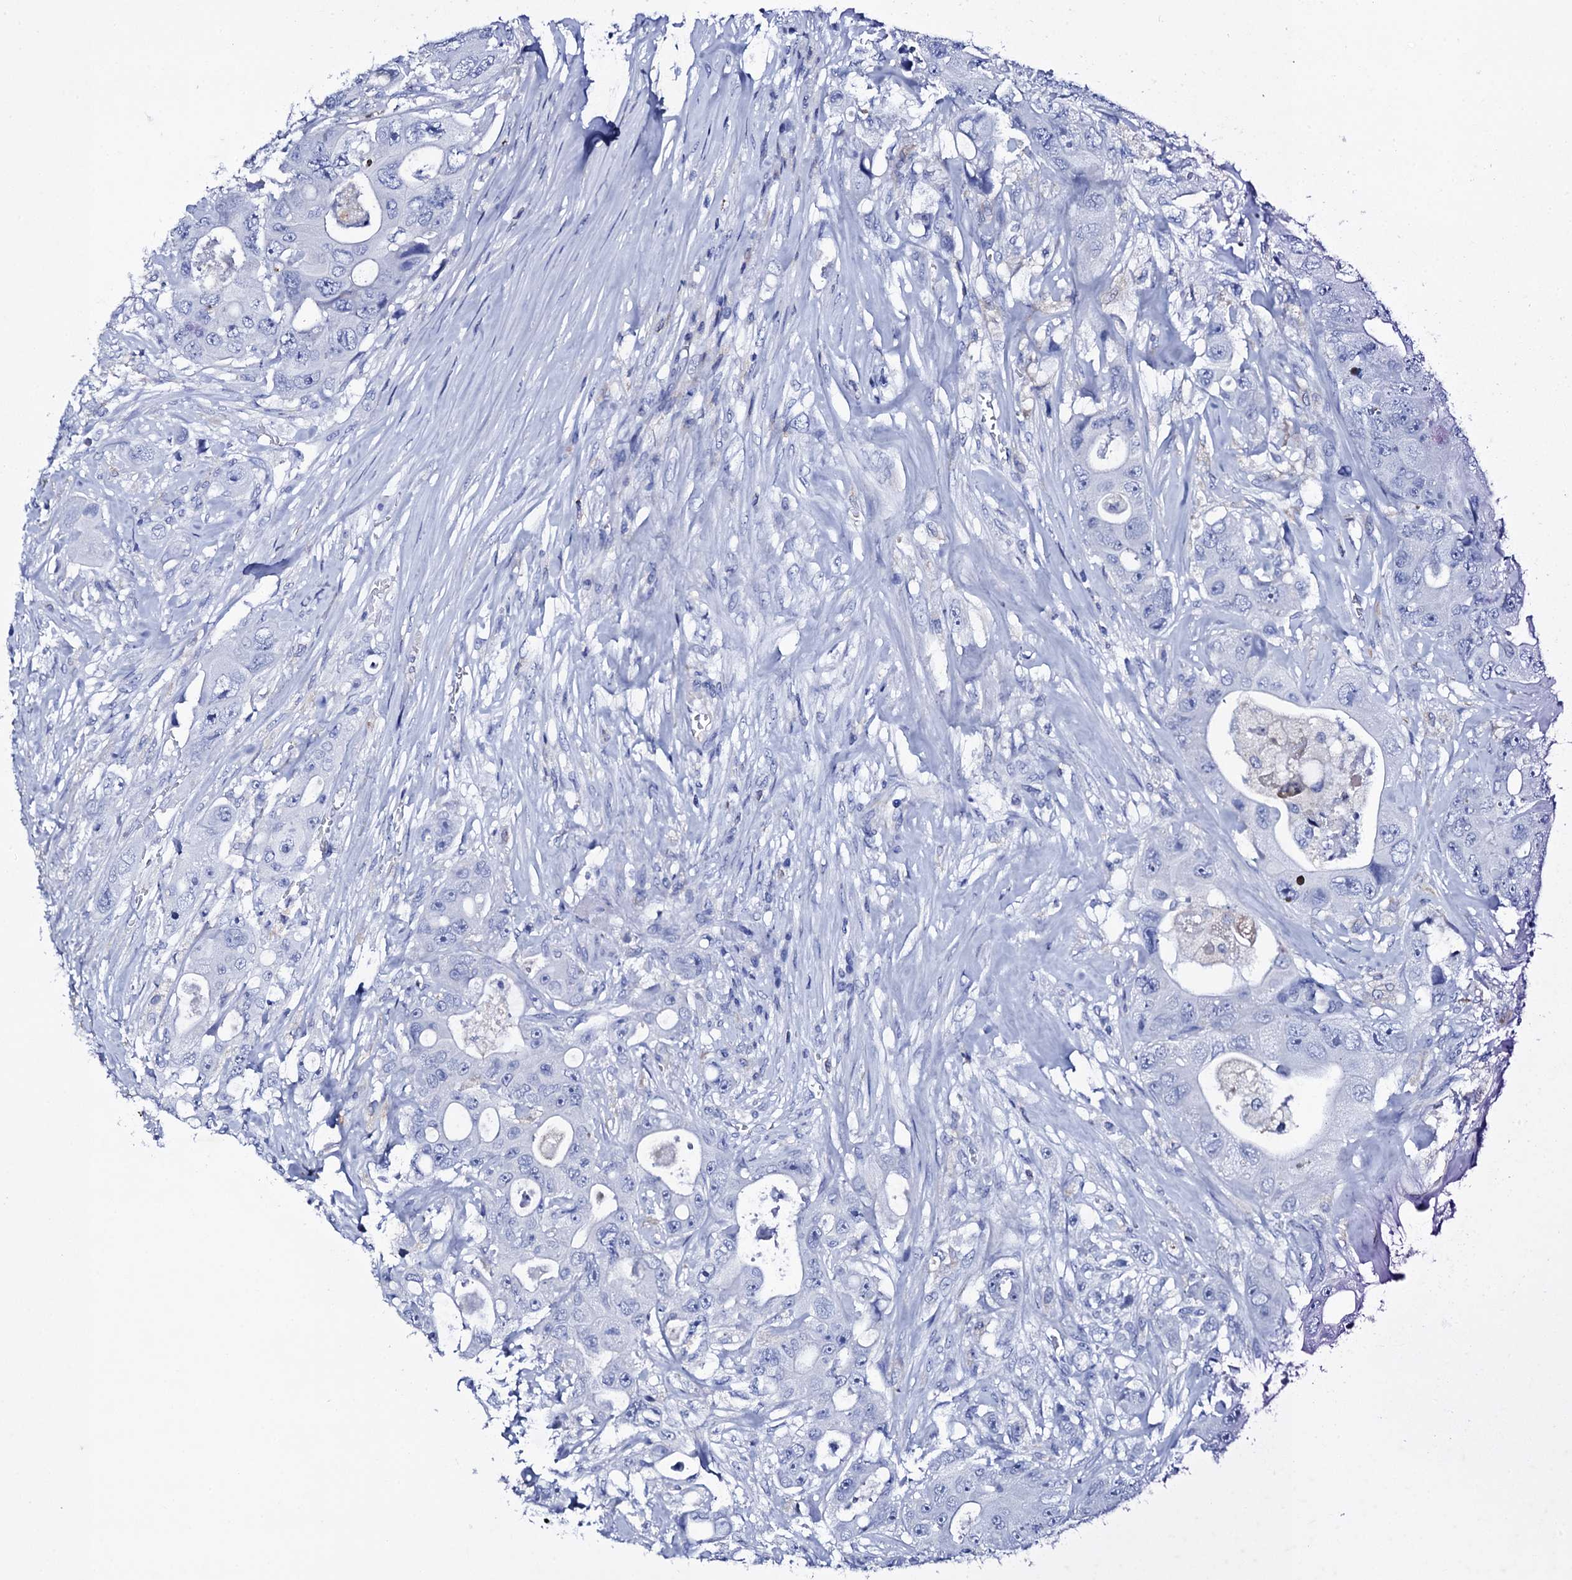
{"staining": {"intensity": "negative", "quantity": "none", "location": "none"}, "tissue": "colorectal cancer", "cell_type": "Tumor cells", "image_type": "cancer", "snomed": [{"axis": "morphology", "description": "Adenocarcinoma, NOS"}, {"axis": "topography", "description": "Colon"}], "caption": "IHC of human colorectal adenocarcinoma shows no staining in tumor cells.", "gene": "ITPRID2", "patient": {"sex": "female", "age": 46}}